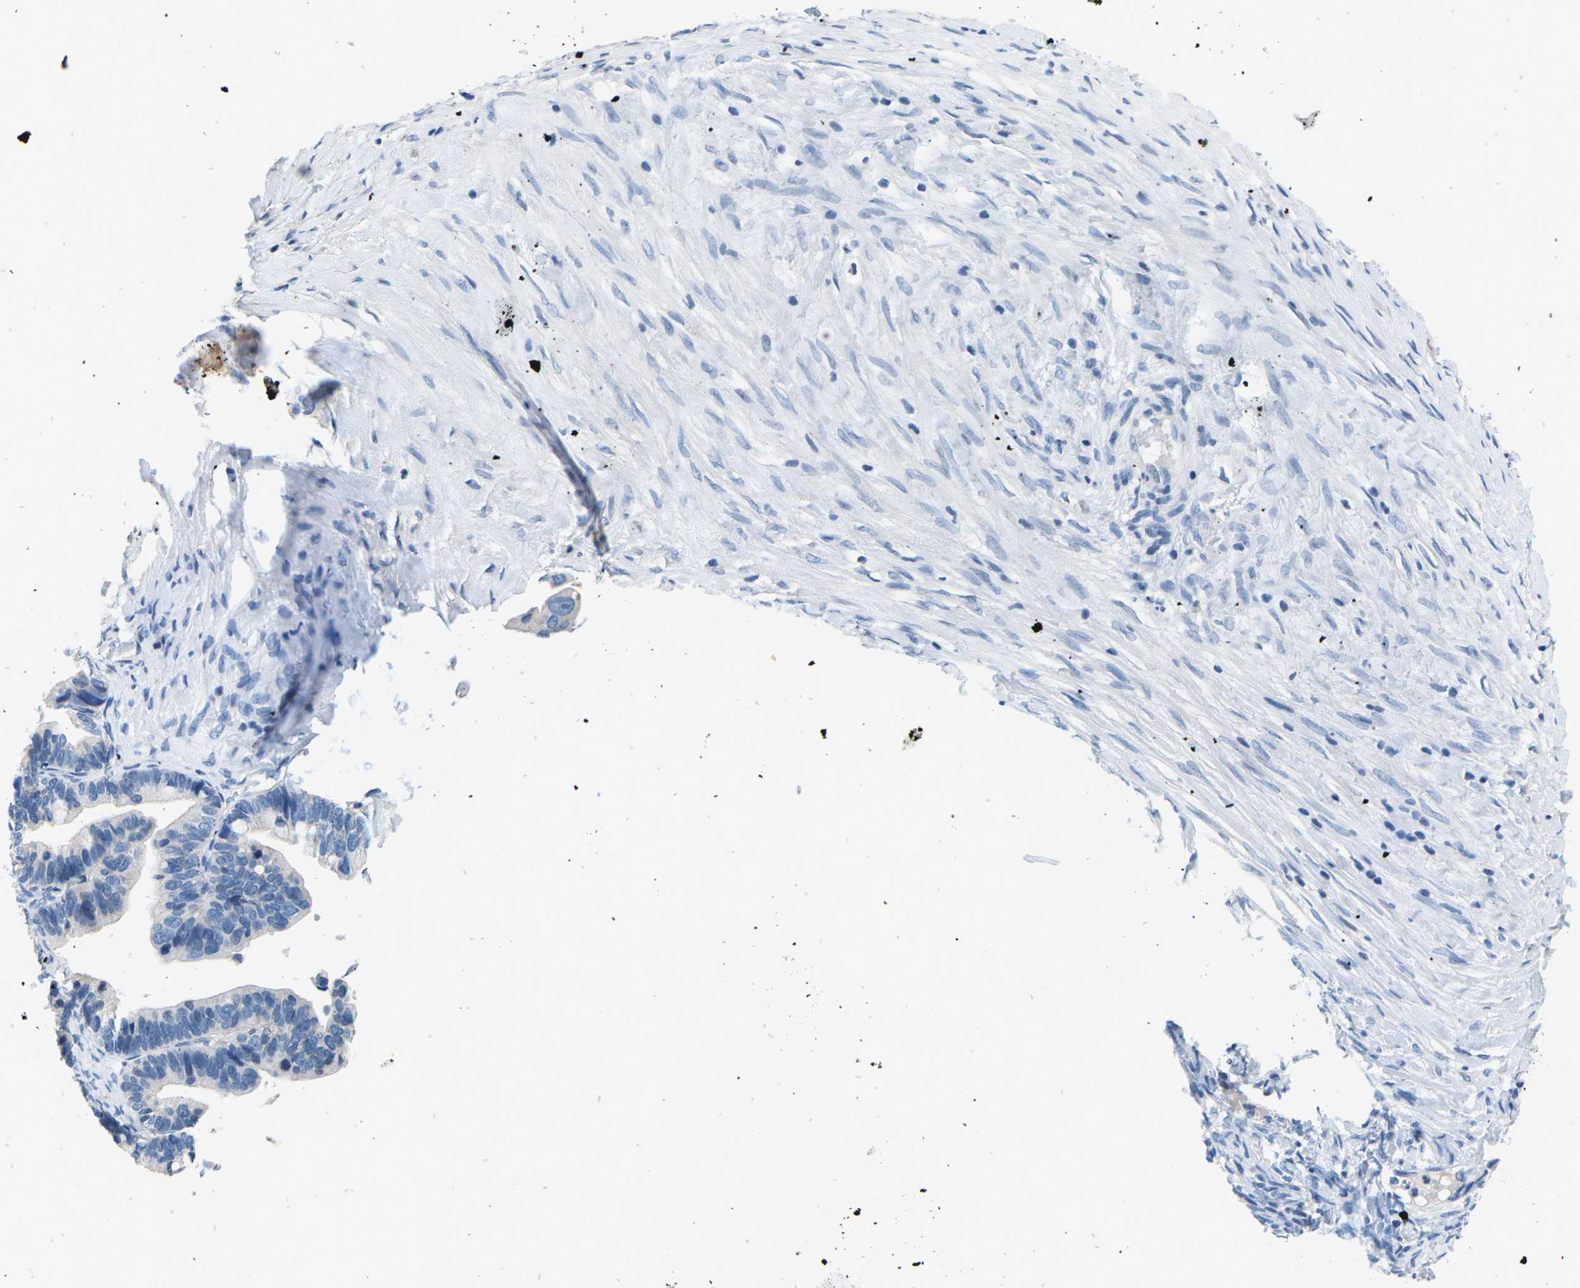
{"staining": {"intensity": "negative", "quantity": "none", "location": "none"}, "tissue": "ovarian cancer", "cell_type": "Tumor cells", "image_type": "cancer", "snomed": [{"axis": "morphology", "description": "Cystadenocarcinoma, serous, NOS"}, {"axis": "topography", "description": "Ovary"}], "caption": "DAB (3,3'-diaminobenzidine) immunohistochemical staining of human ovarian cancer demonstrates no significant positivity in tumor cells.", "gene": "UMOD", "patient": {"sex": "female", "age": 56}}